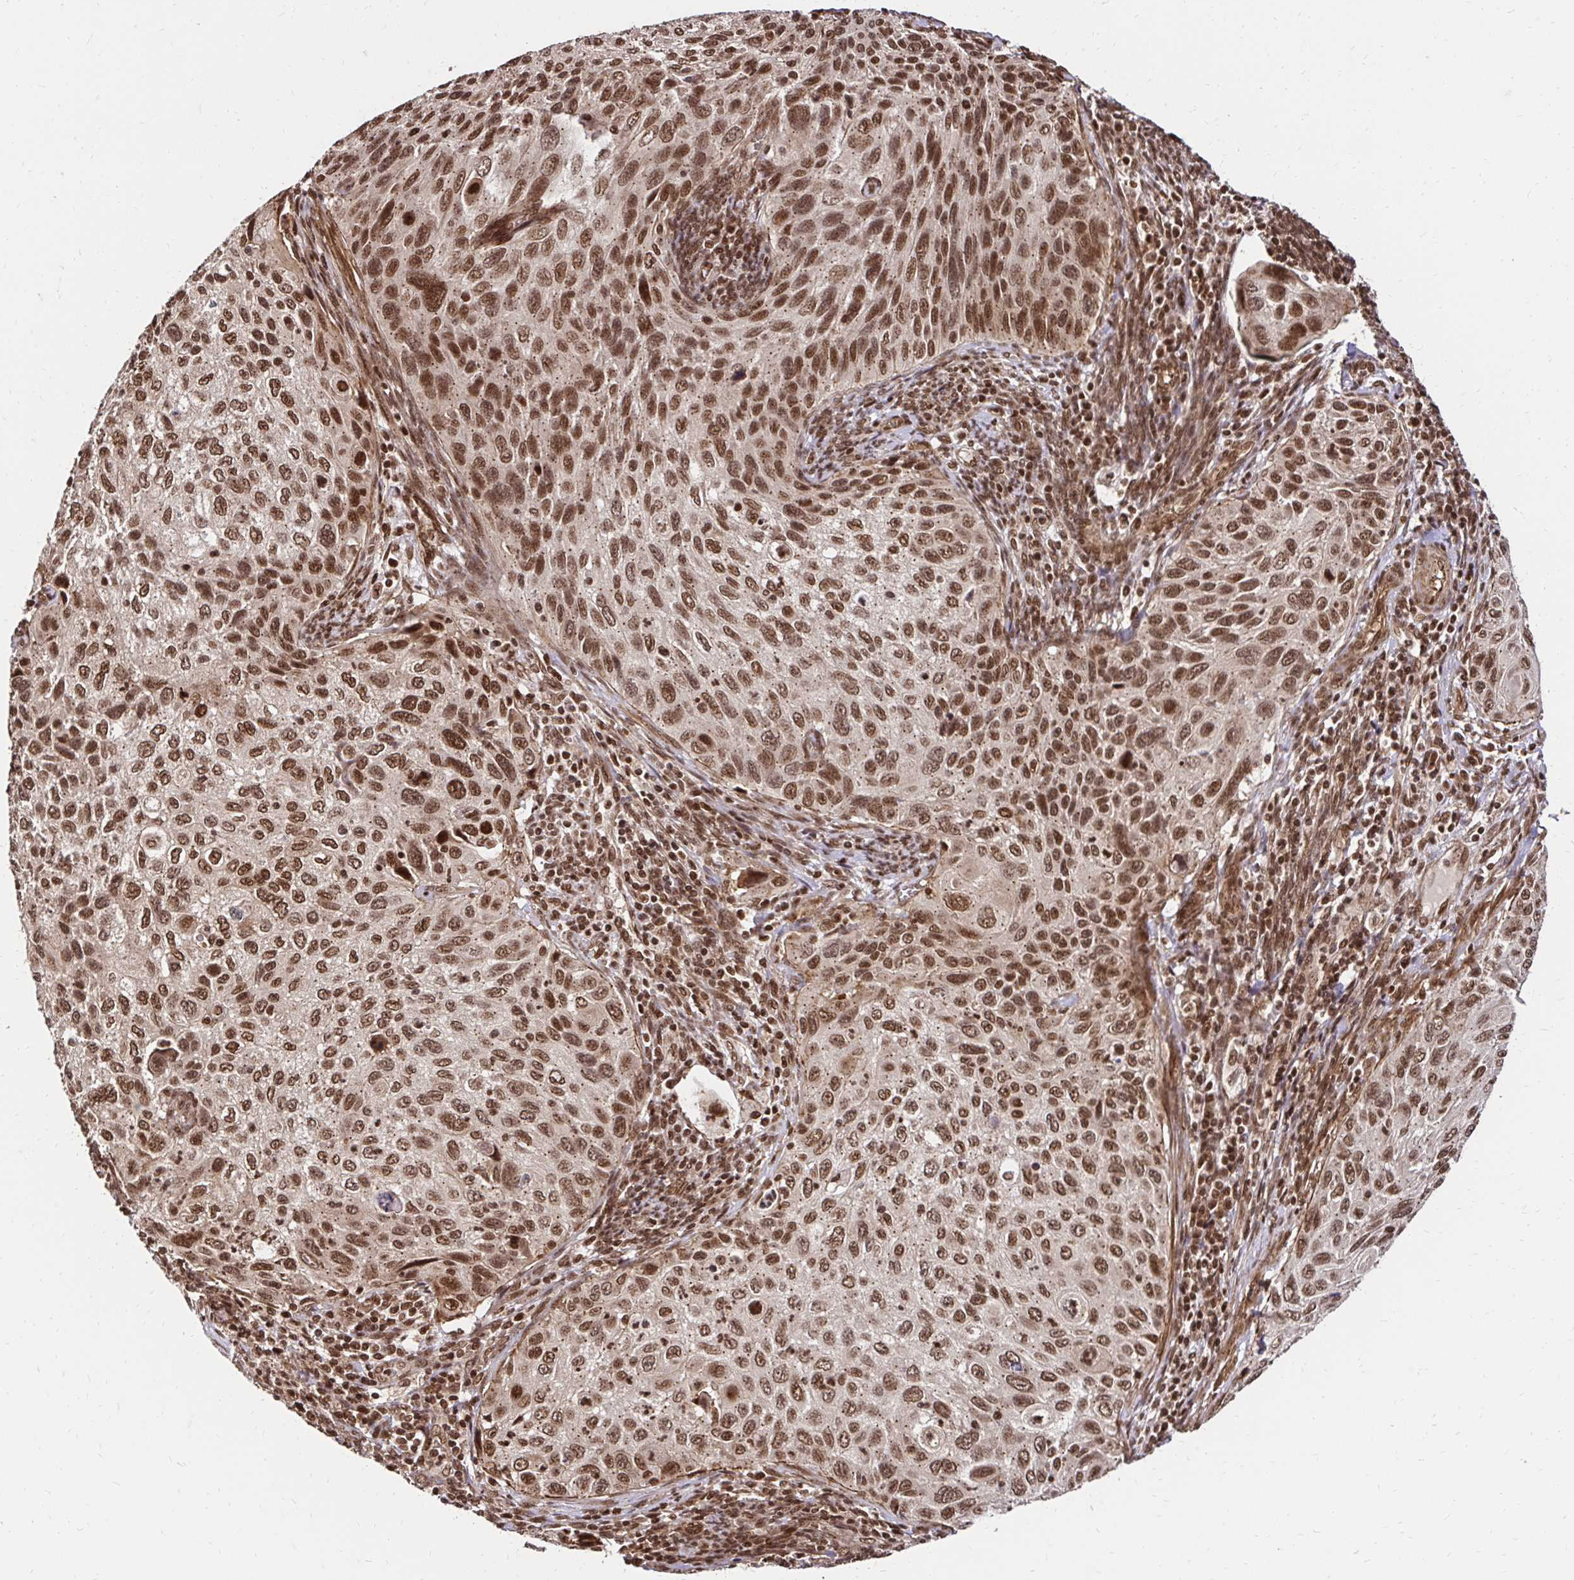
{"staining": {"intensity": "strong", "quantity": ">75%", "location": "nuclear"}, "tissue": "cervical cancer", "cell_type": "Tumor cells", "image_type": "cancer", "snomed": [{"axis": "morphology", "description": "Squamous cell carcinoma, NOS"}, {"axis": "topography", "description": "Cervix"}], "caption": "Immunohistochemistry photomicrograph of neoplastic tissue: human cervical squamous cell carcinoma stained using immunohistochemistry (IHC) displays high levels of strong protein expression localized specifically in the nuclear of tumor cells, appearing as a nuclear brown color.", "gene": "GLYR1", "patient": {"sex": "female", "age": 70}}